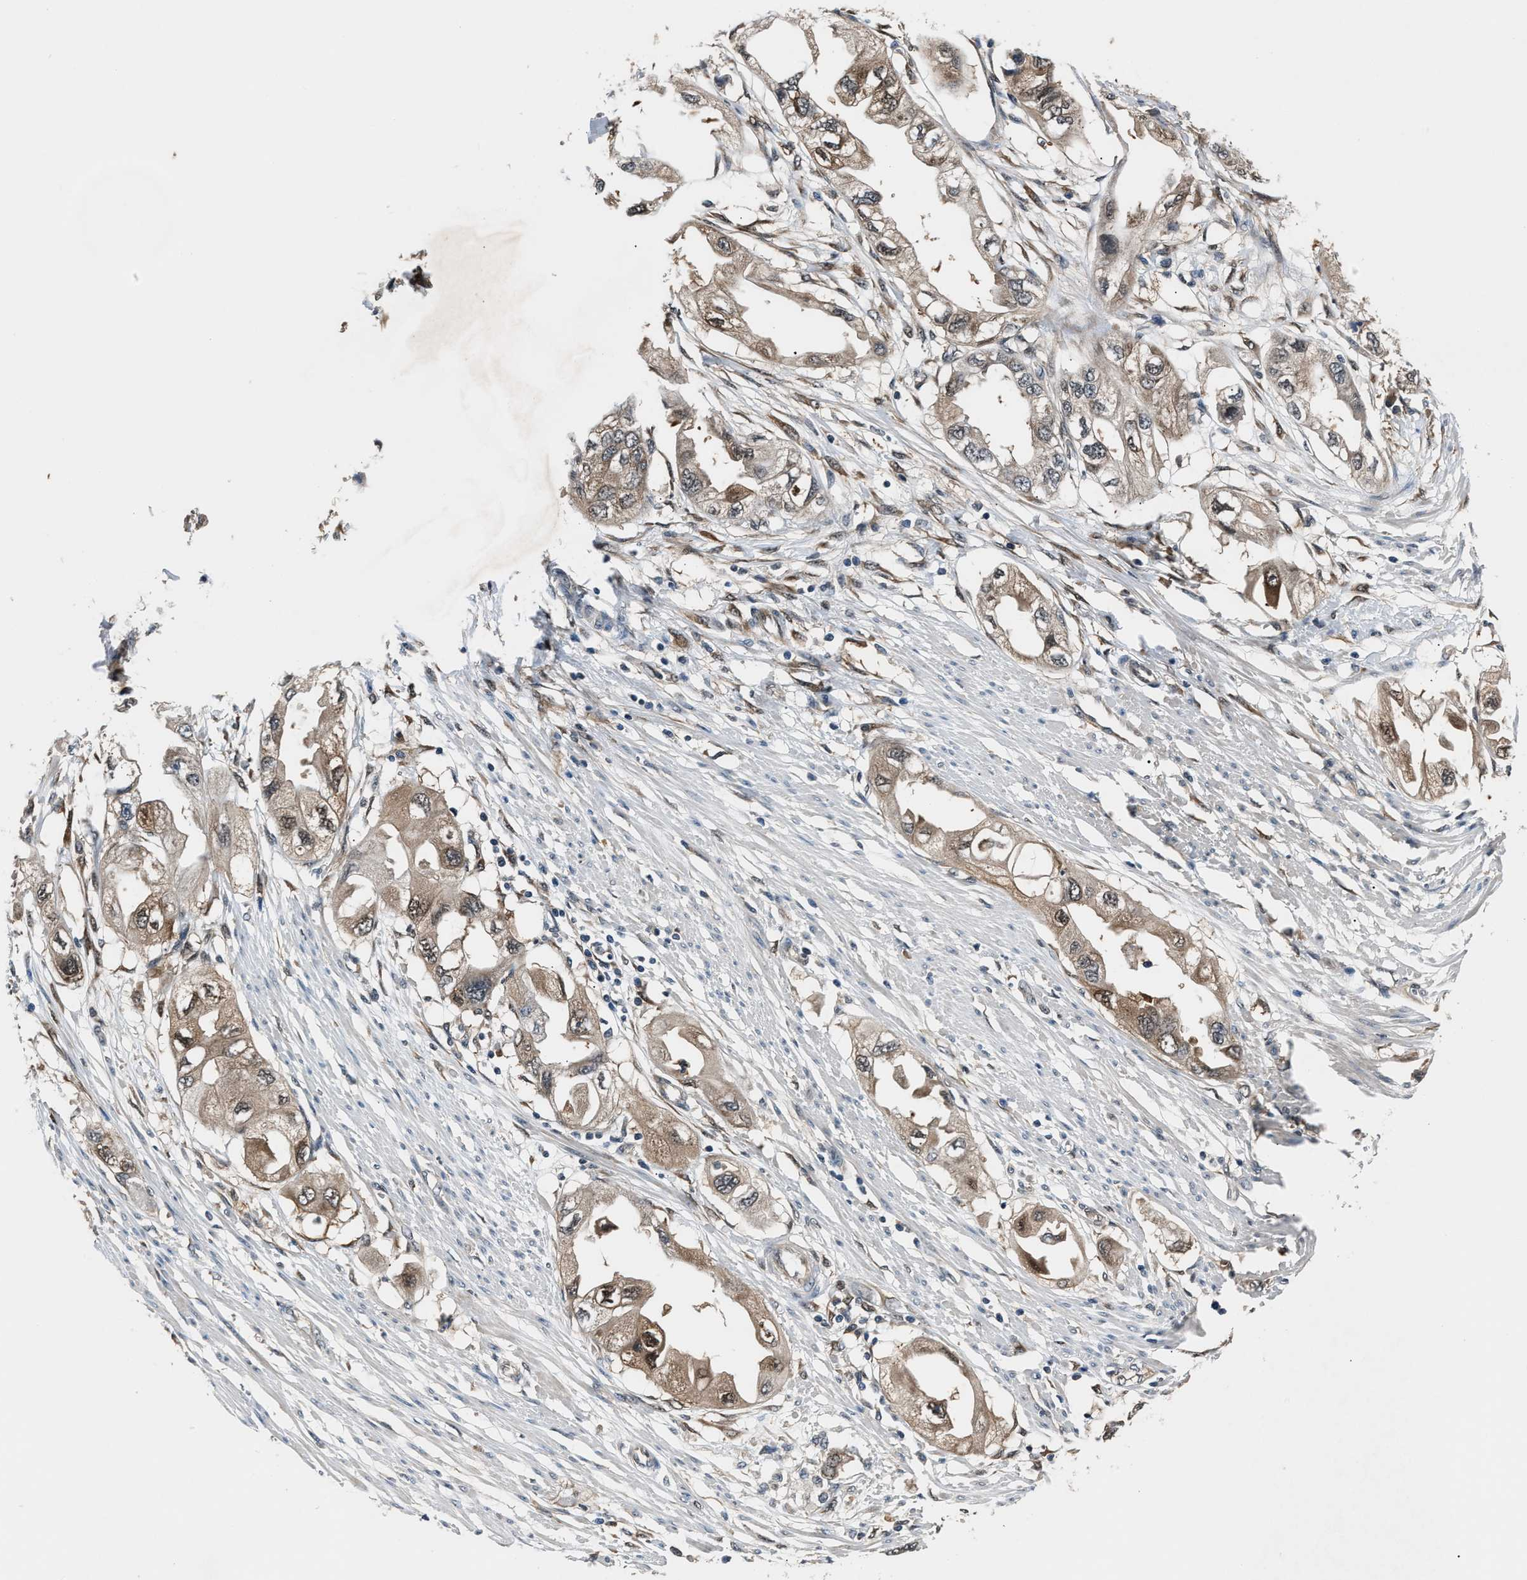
{"staining": {"intensity": "weak", "quantity": "25%-75%", "location": "cytoplasmic/membranous,nuclear"}, "tissue": "endometrial cancer", "cell_type": "Tumor cells", "image_type": "cancer", "snomed": [{"axis": "morphology", "description": "Adenocarcinoma, NOS"}, {"axis": "topography", "description": "Endometrium"}], "caption": "Immunohistochemical staining of human endometrial cancer demonstrates low levels of weak cytoplasmic/membranous and nuclear protein expression in about 25%-75% of tumor cells. Using DAB (3,3'-diaminobenzidine) (brown) and hematoxylin (blue) stains, captured at high magnification using brightfield microscopy.", "gene": "TP53I3", "patient": {"sex": "female", "age": 67}}